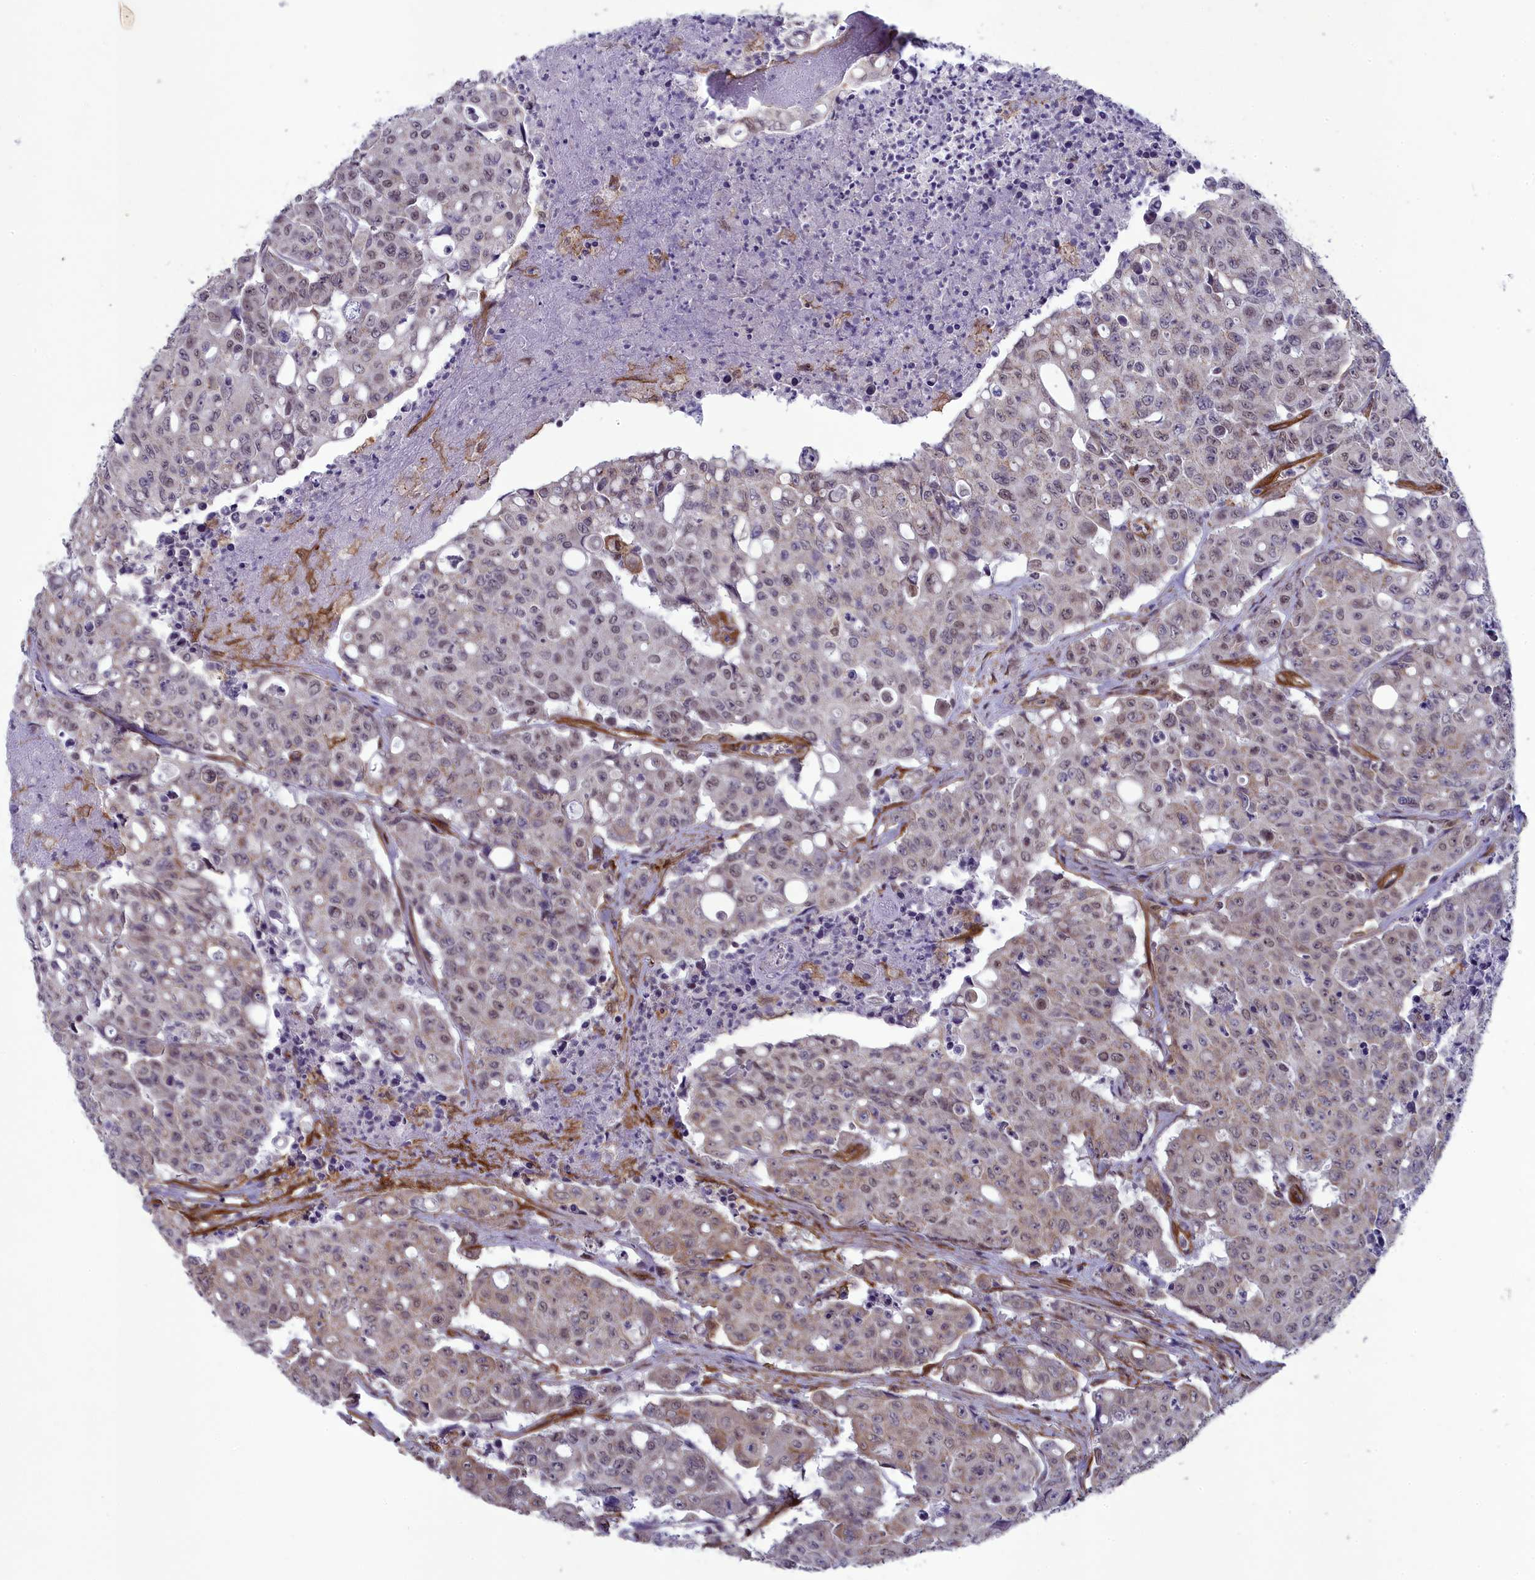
{"staining": {"intensity": "weak", "quantity": "25%-75%", "location": "cytoplasmic/membranous,nuclear"}, "tissue": "colorectal cancer", "cell_type": "Tumor cells", "image_type": "cancer", "snomed": [{"axis": "morphology", "description": "Adenocarcinoma, NOS"}, {"axis": "topography", "description": "Colon"}], "caption": "Immunohistochemistry micrograph of human colorectal cancer (adenocarcinoma) stained for a protein (brown), which demonstrates low levels of weak cytoplasmic/membranous and nuclear positivity in about 25%-75% of tumor cells.", "gene": "TNS1", "patient": {"sex": "male", "age": 51}}